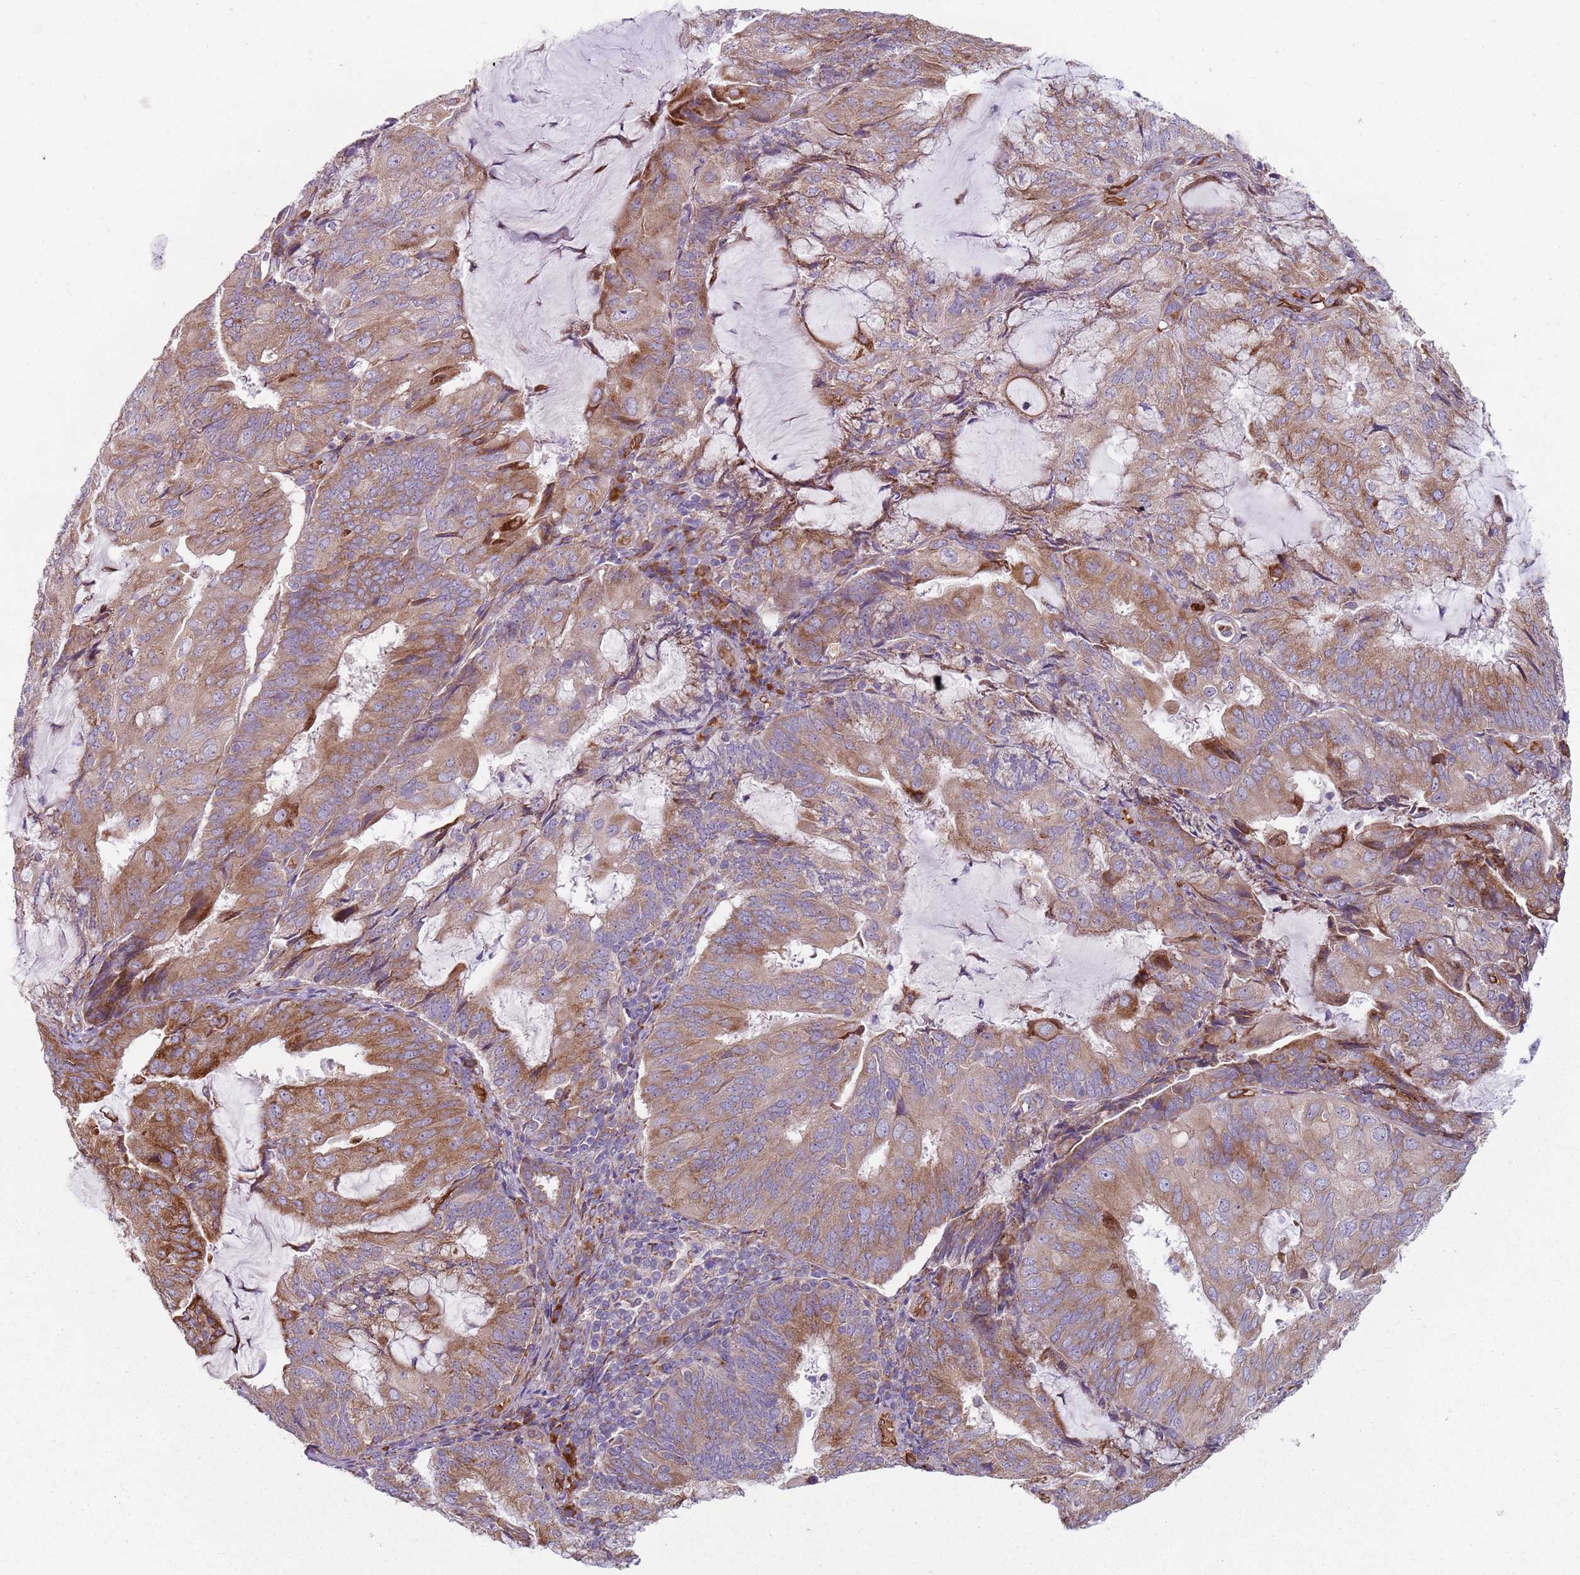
{"staining": {"intensity": "moderate", "quantity": "25%-75%", "location": "cytoplasmic/membranous"}, "tissue": "endometrial cancer", "cell_type": "Tumor cells", "image_type": "cancer", "snomed": [{"axis": "morphology", "description": "Adenocarcinoma, NOS"}, {"axis": "topography", "description": "Endometrium"}], "caption": "A brown stain labels moderate cytoplasmic/membranous positivity of a protein in endometrial cancer (adenocarcinoma) tumor cells.", "gene": "SPATA2", "patient": {"sex": "female", "age": 81}}